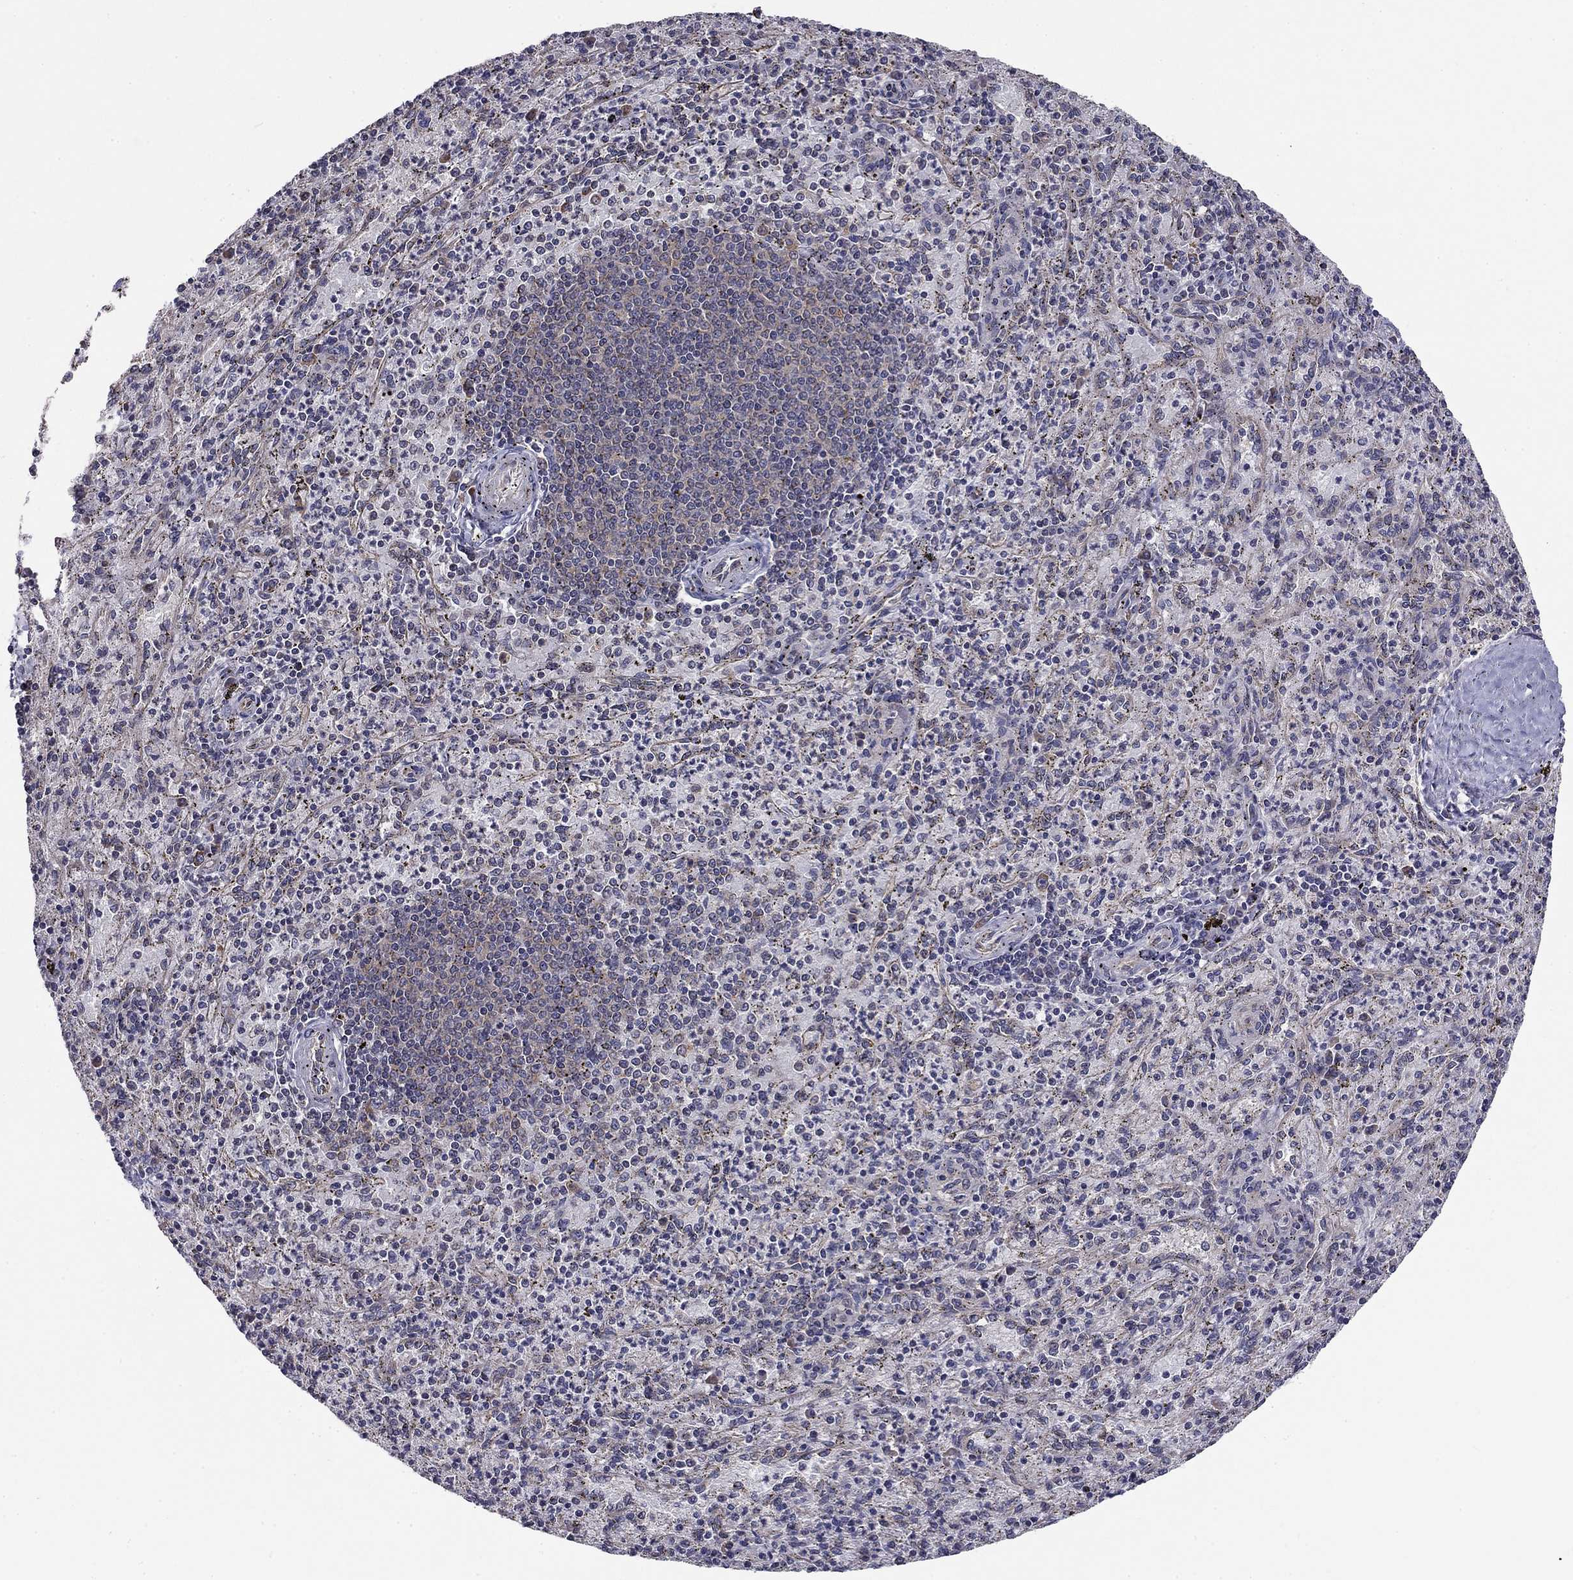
{"staining": {"intensity": "negative", "quantity": "none", "location": "none"}, "tissue": "spleen", "cell_type": "Cells in red pulp", "image_type": "normal", "snomed": [{"axis": "morphology", "description": "Normal tissue, NOS"}, {"axis": "topography", "description": "Spleen"}], "caption": "Cells in red pulp show no significant expression in unremarkable spleen.", "gene": "NKIRAS1", "patient": {"sex": "male", "age": 60}}